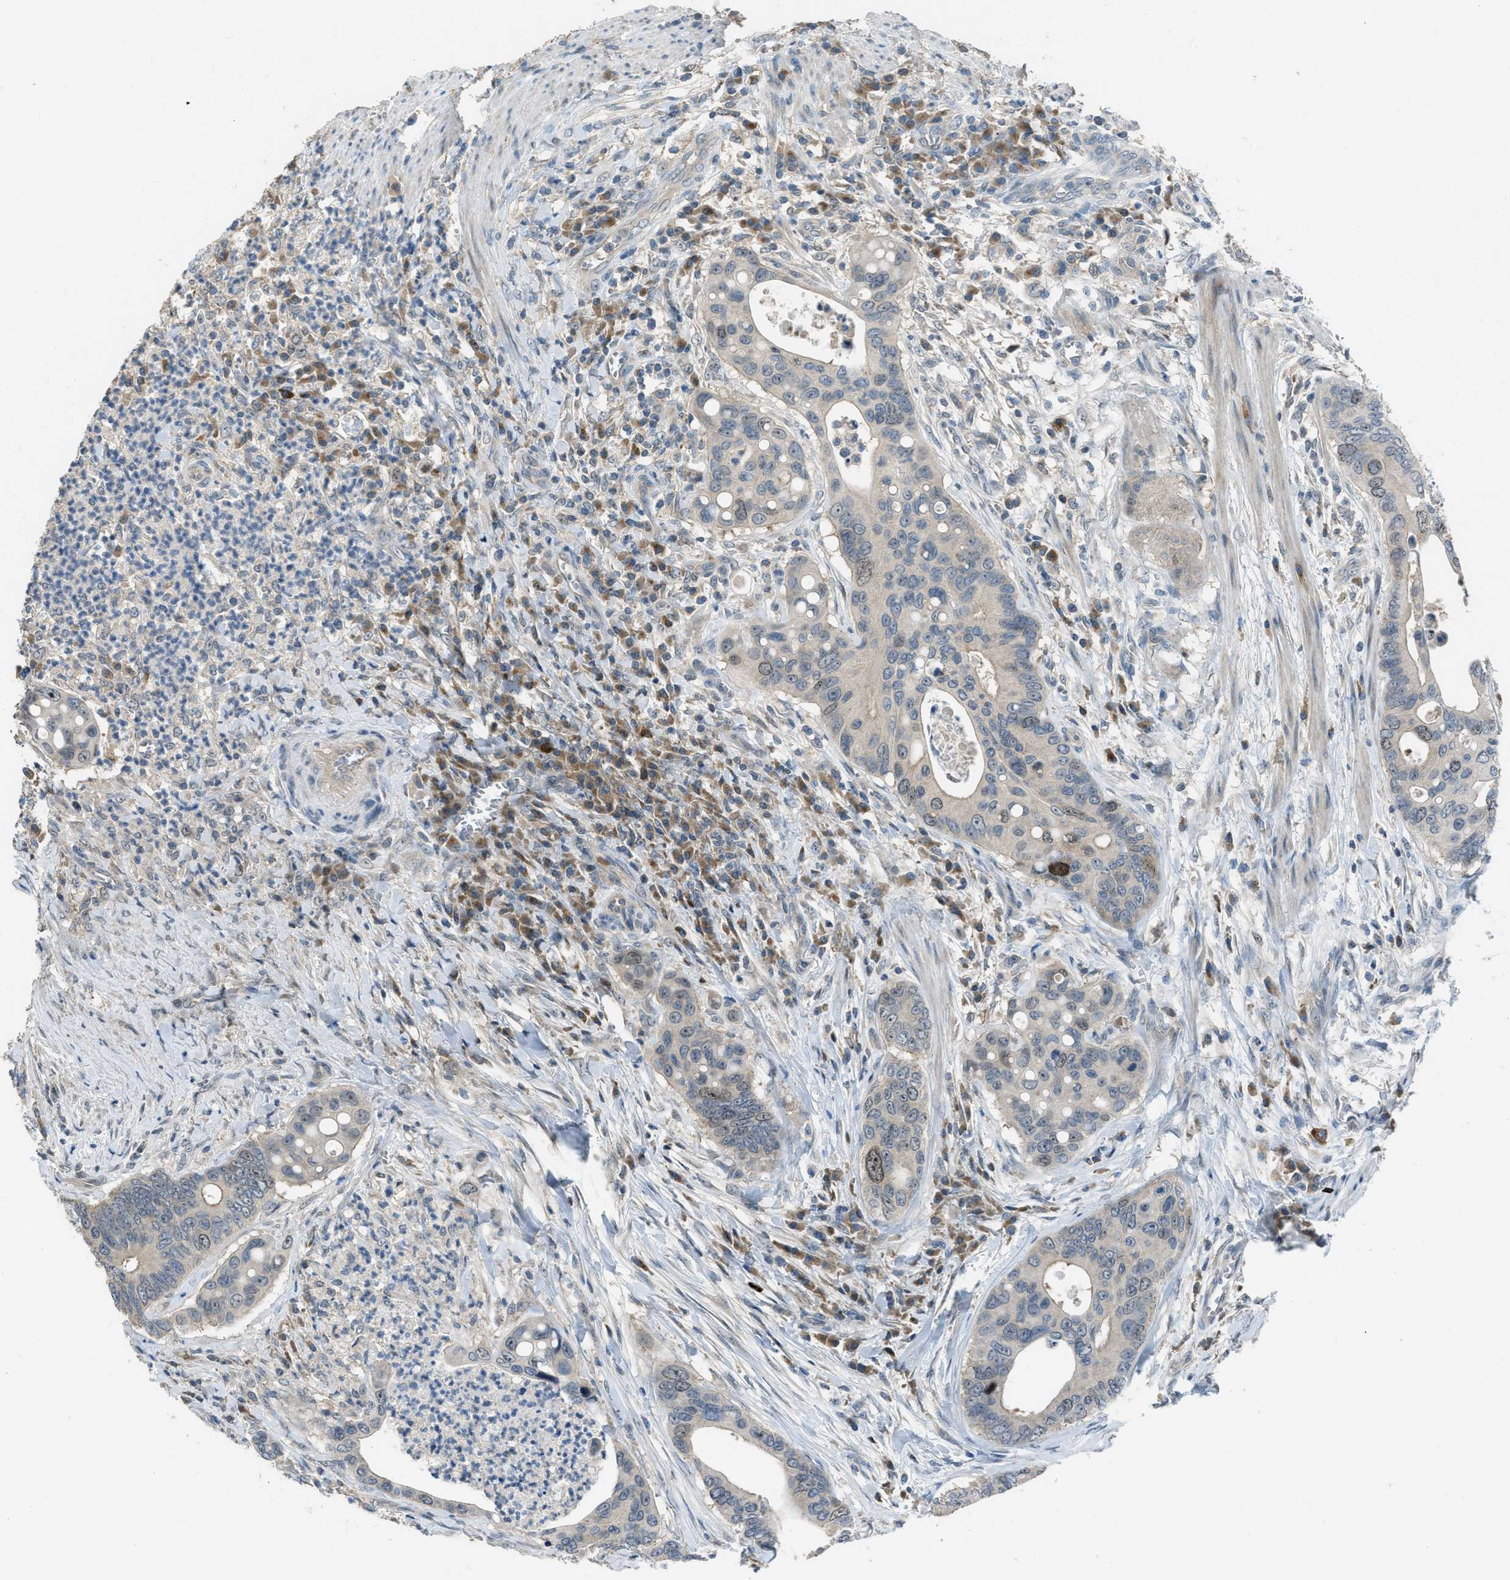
{"staining": {"intensity": "moderate", "quantity": "<25%", "location": "nuclear"}, "tissue": "colorectal cancer", "cell_type": "Tumor cells", "image_type": "cancer", "snomed": [{"axis": "morphology", "description": "Inflammation, NOS"}, {"axis": "morphology", "description": "Adenocarcinoma, NOS"}, {"axis": "topography", "description": "Colon"}], "caption": "IHC image of adenocarcinoma (colorectal) stained for a protein (brown), which exhibits low levels of moderate nuclear expression in approximately <25% of tumor cells.", "gene": "MIS18A", "patient": {"sex": "male", "age": 72}}